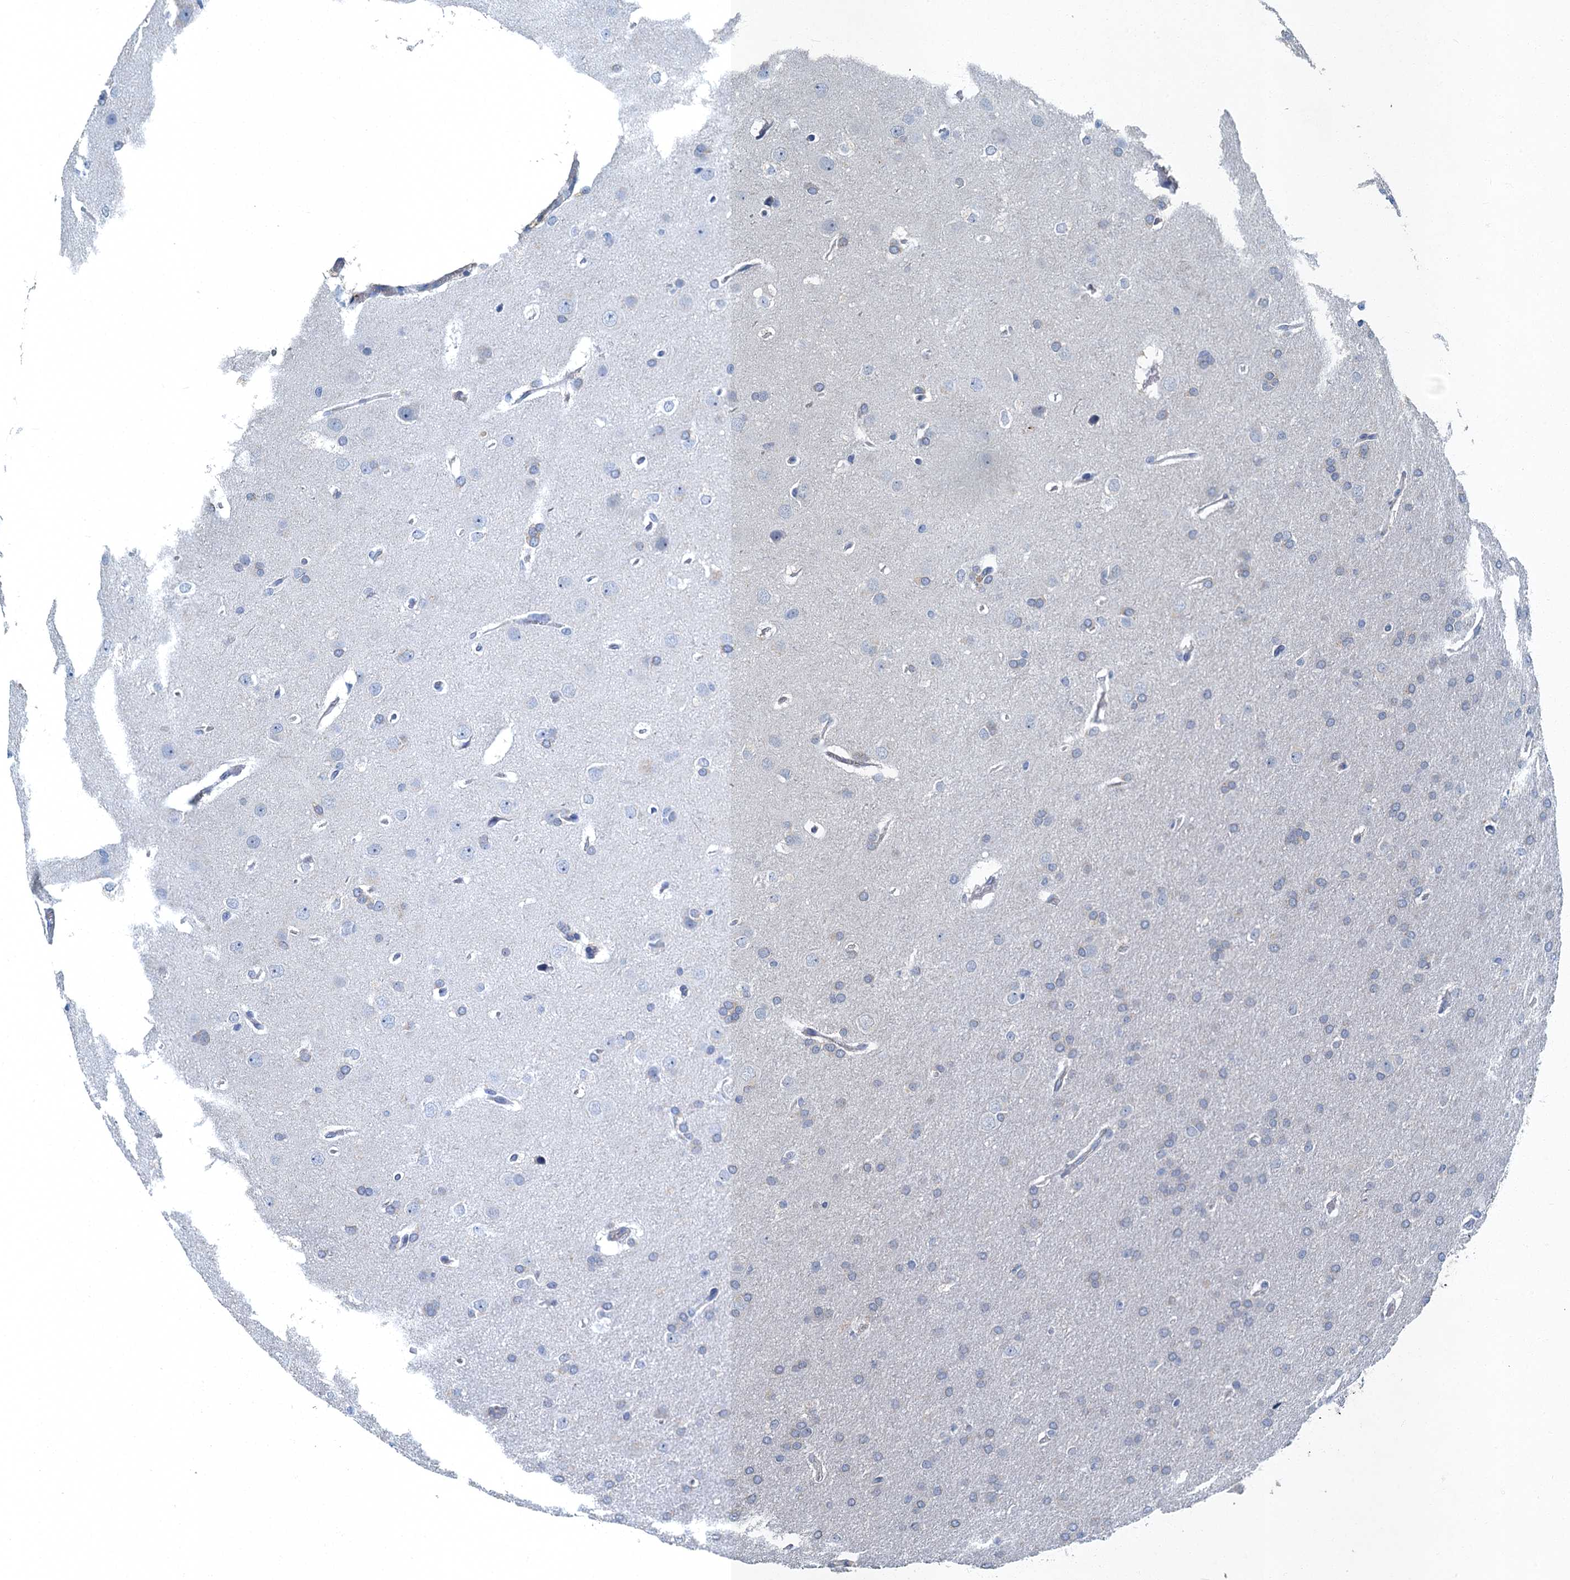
{"staining": {"intensity": "negative", "quantity": "none", "location": "none"}, "tissue": "glioma", "cell_type": "Tumor cells", "image_type": "cancer", "snomed": [{"axis": "morphology", "description": "Glioma, malignant, Low grade"}, {"axis": "topography", "description": "Brain"}], "caption": "A high-resolution micrograph shows immunohistochemistry (IHC) staining of low-grade glioma (malignant), which displays no significant positivity in tumor cells. (DAB (3,3'-diaminobenzidine) immunohistochemistry (IHC), high magnification).", "gene": "GADL1", "patient": {"sex": "female", "age": 32}}